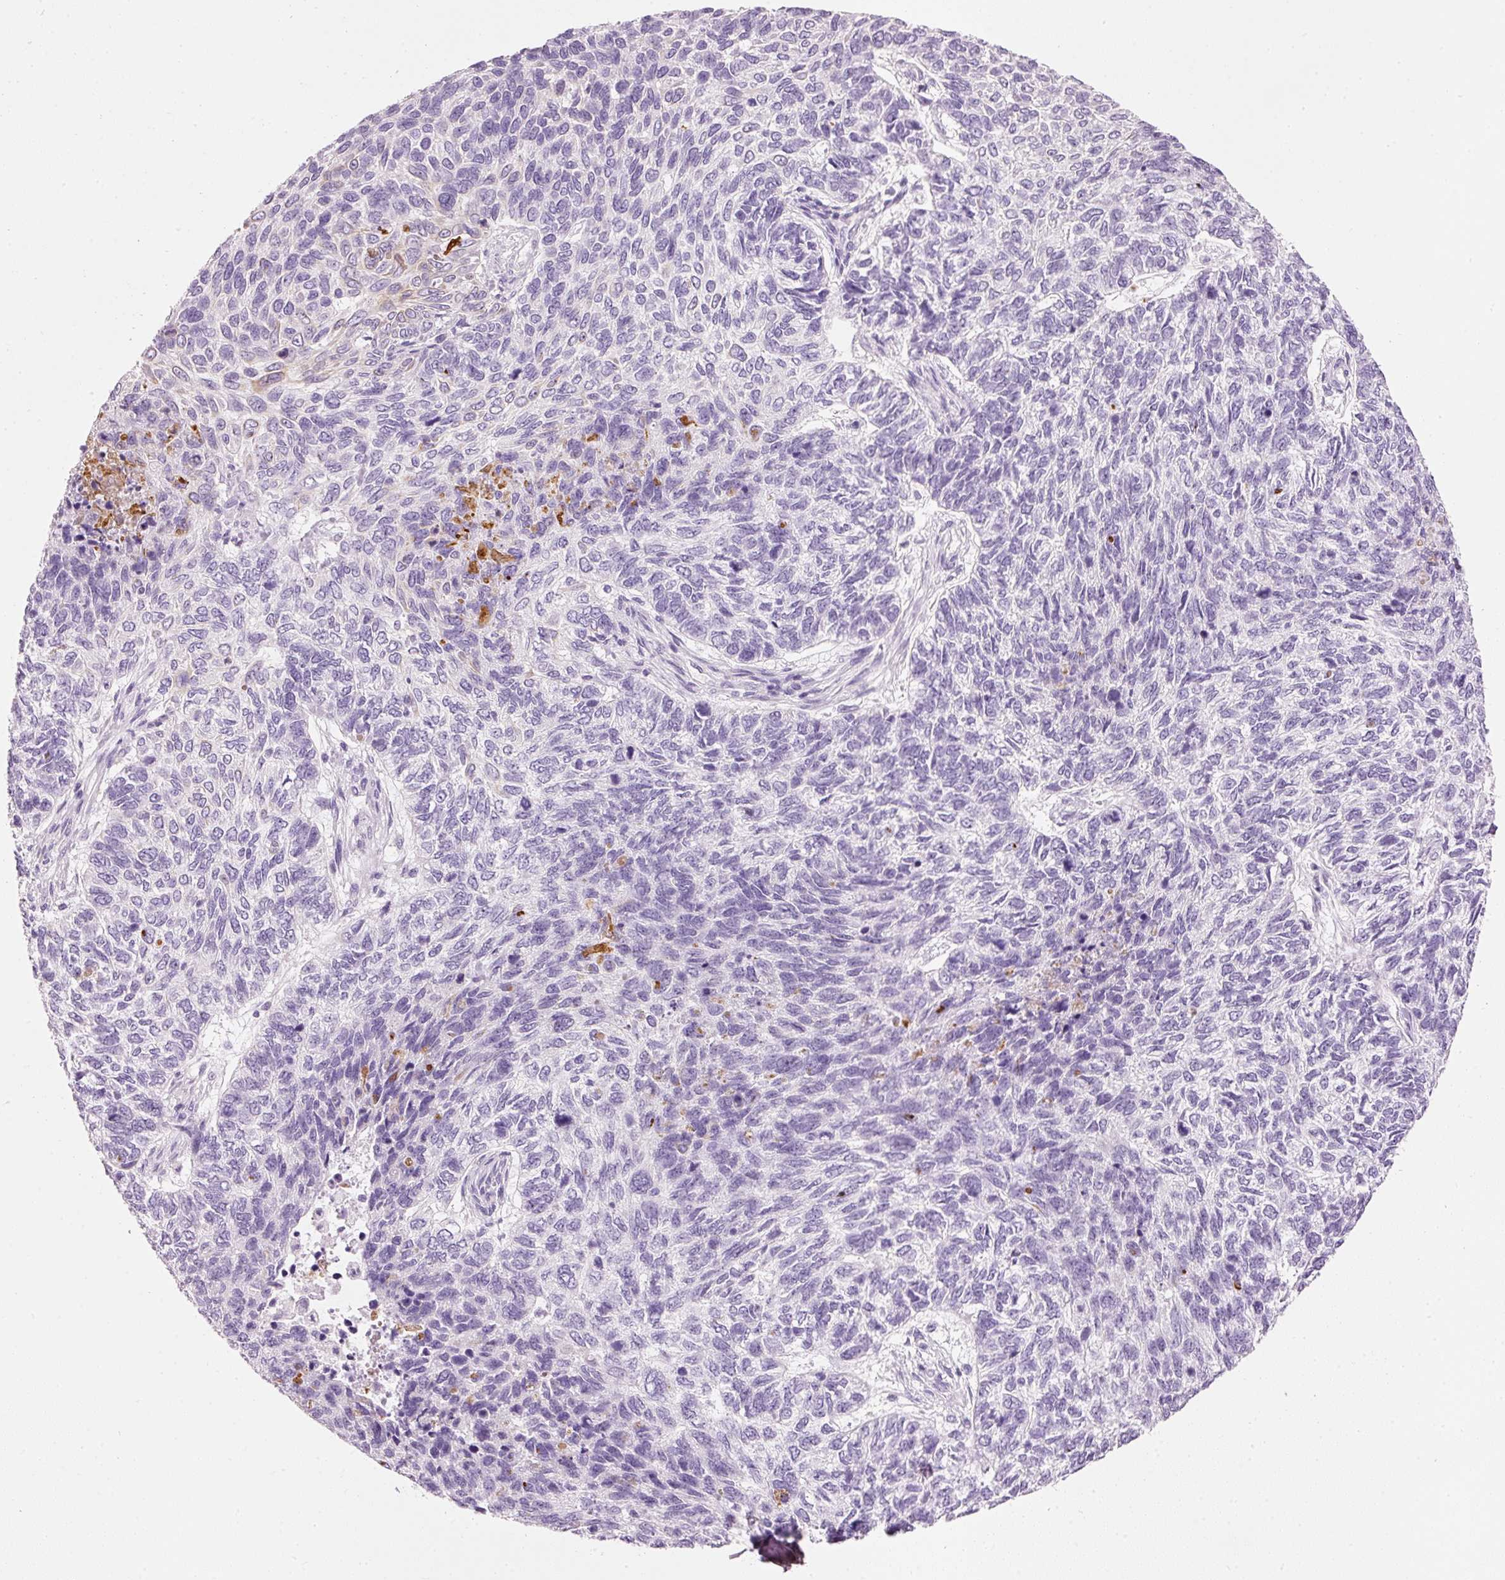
{"staining": {"intensity": "negative", "quantity": "none", "location": "none"}, "tissue": "skin cancer", "cell_type": "Tumor cells", "image_type": "cancer", "snomed": [{"axis": "morphology", "description": "Basal cell carcinoma"}, {"axis": "topography", "description": "Skin"}], "caption": "Tumor cells are negative for protein expression in human skin cancer (basal cell carcinoma).", "gene": "PDXDC1", "patient": {"sex": "female", "age": 65}}